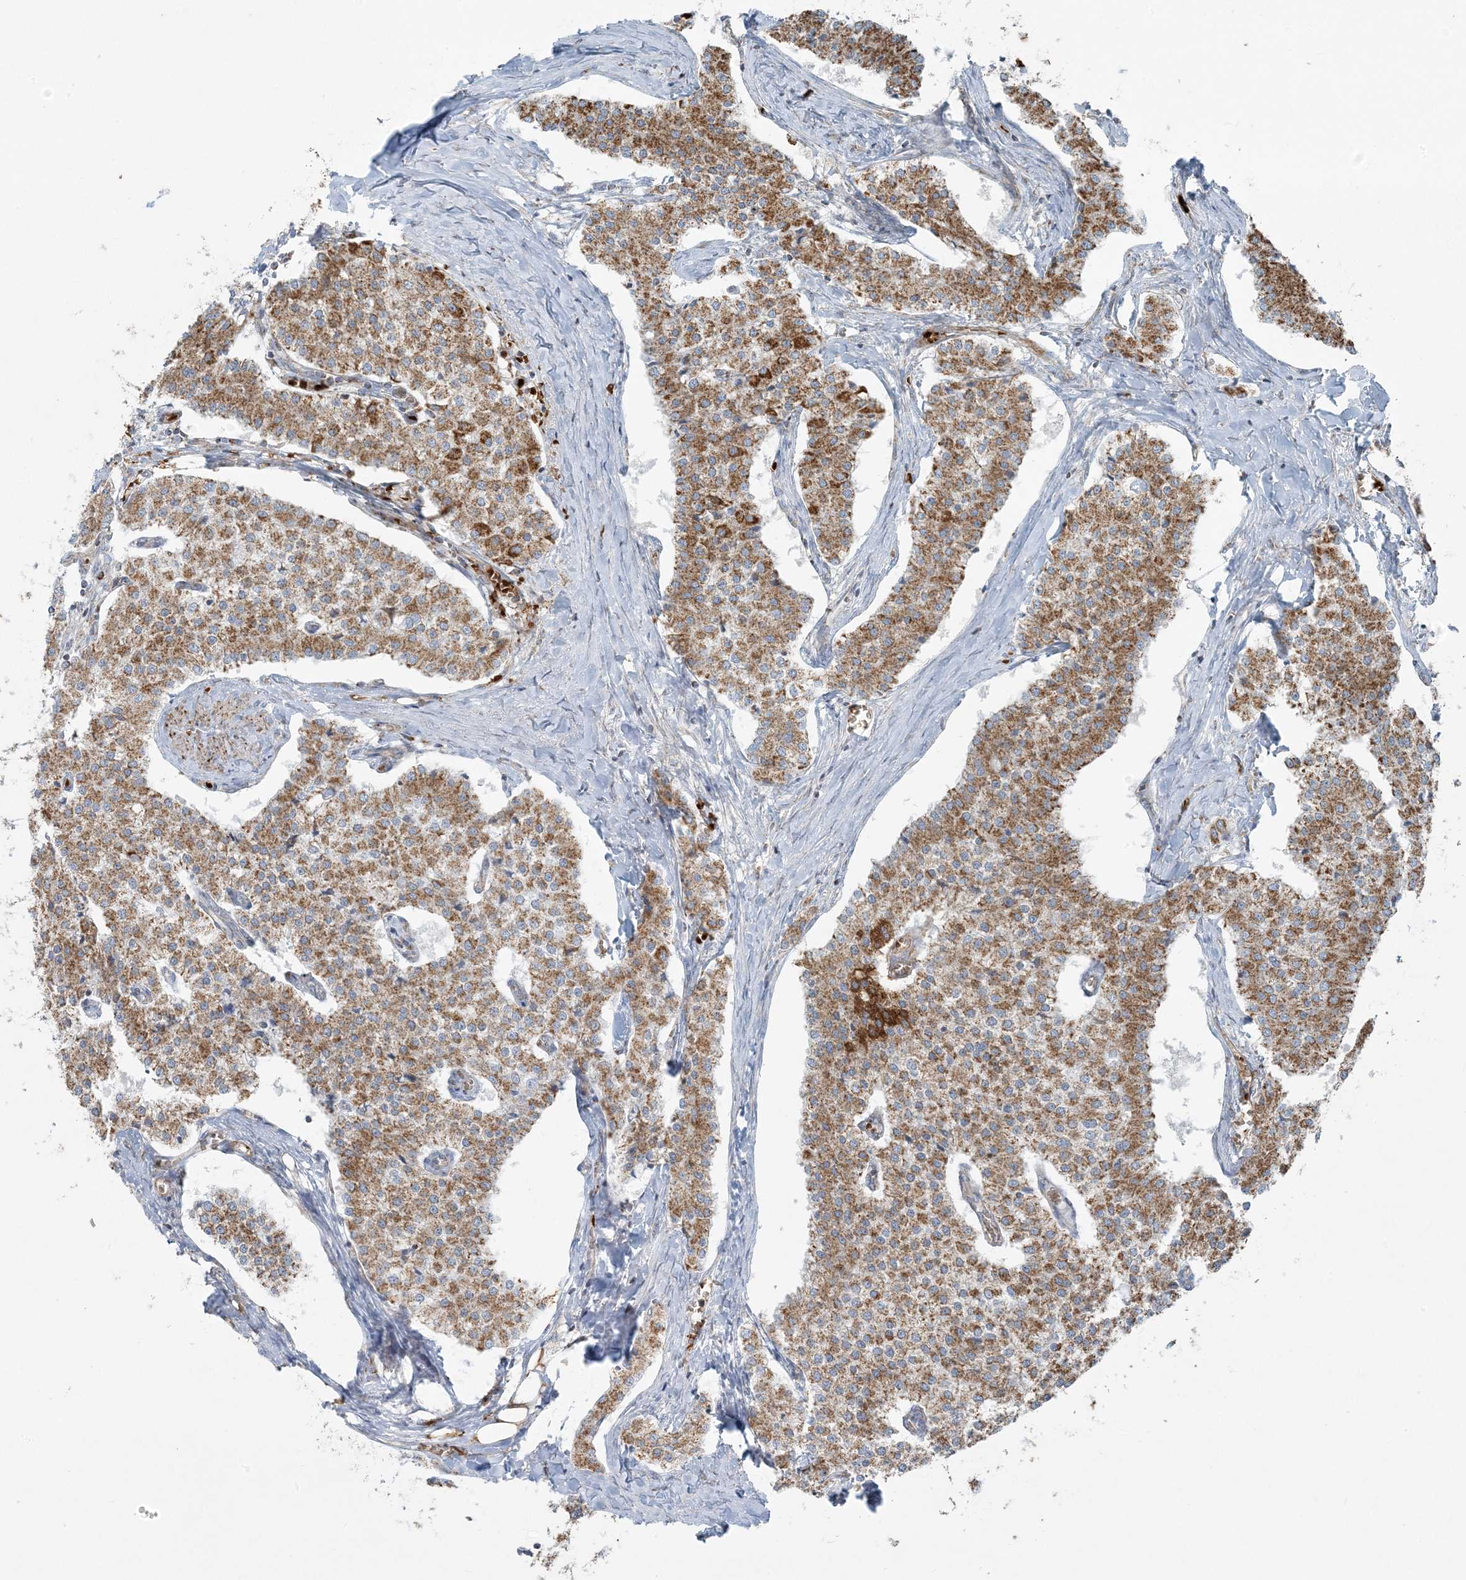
{"staining": {"intensity": "moderate", "quantity": ">75%", "location": "cytoplasmic/membranous"}, "tissue": "carcinoid", "cell_type": "Tumor cells", "image_type": "cancer", "snomed": [{"axis": "morphology", "description": "Carcinoid, malignant, NOS"}, {"axis": "topography", "description": "Colon"}], "caption": "Human malignant carcinoid stained with a protein marker shows moderate staining in tumor cells.", "gene": "PIK3R4", "patient": {"sex": "female", "age": 52}}